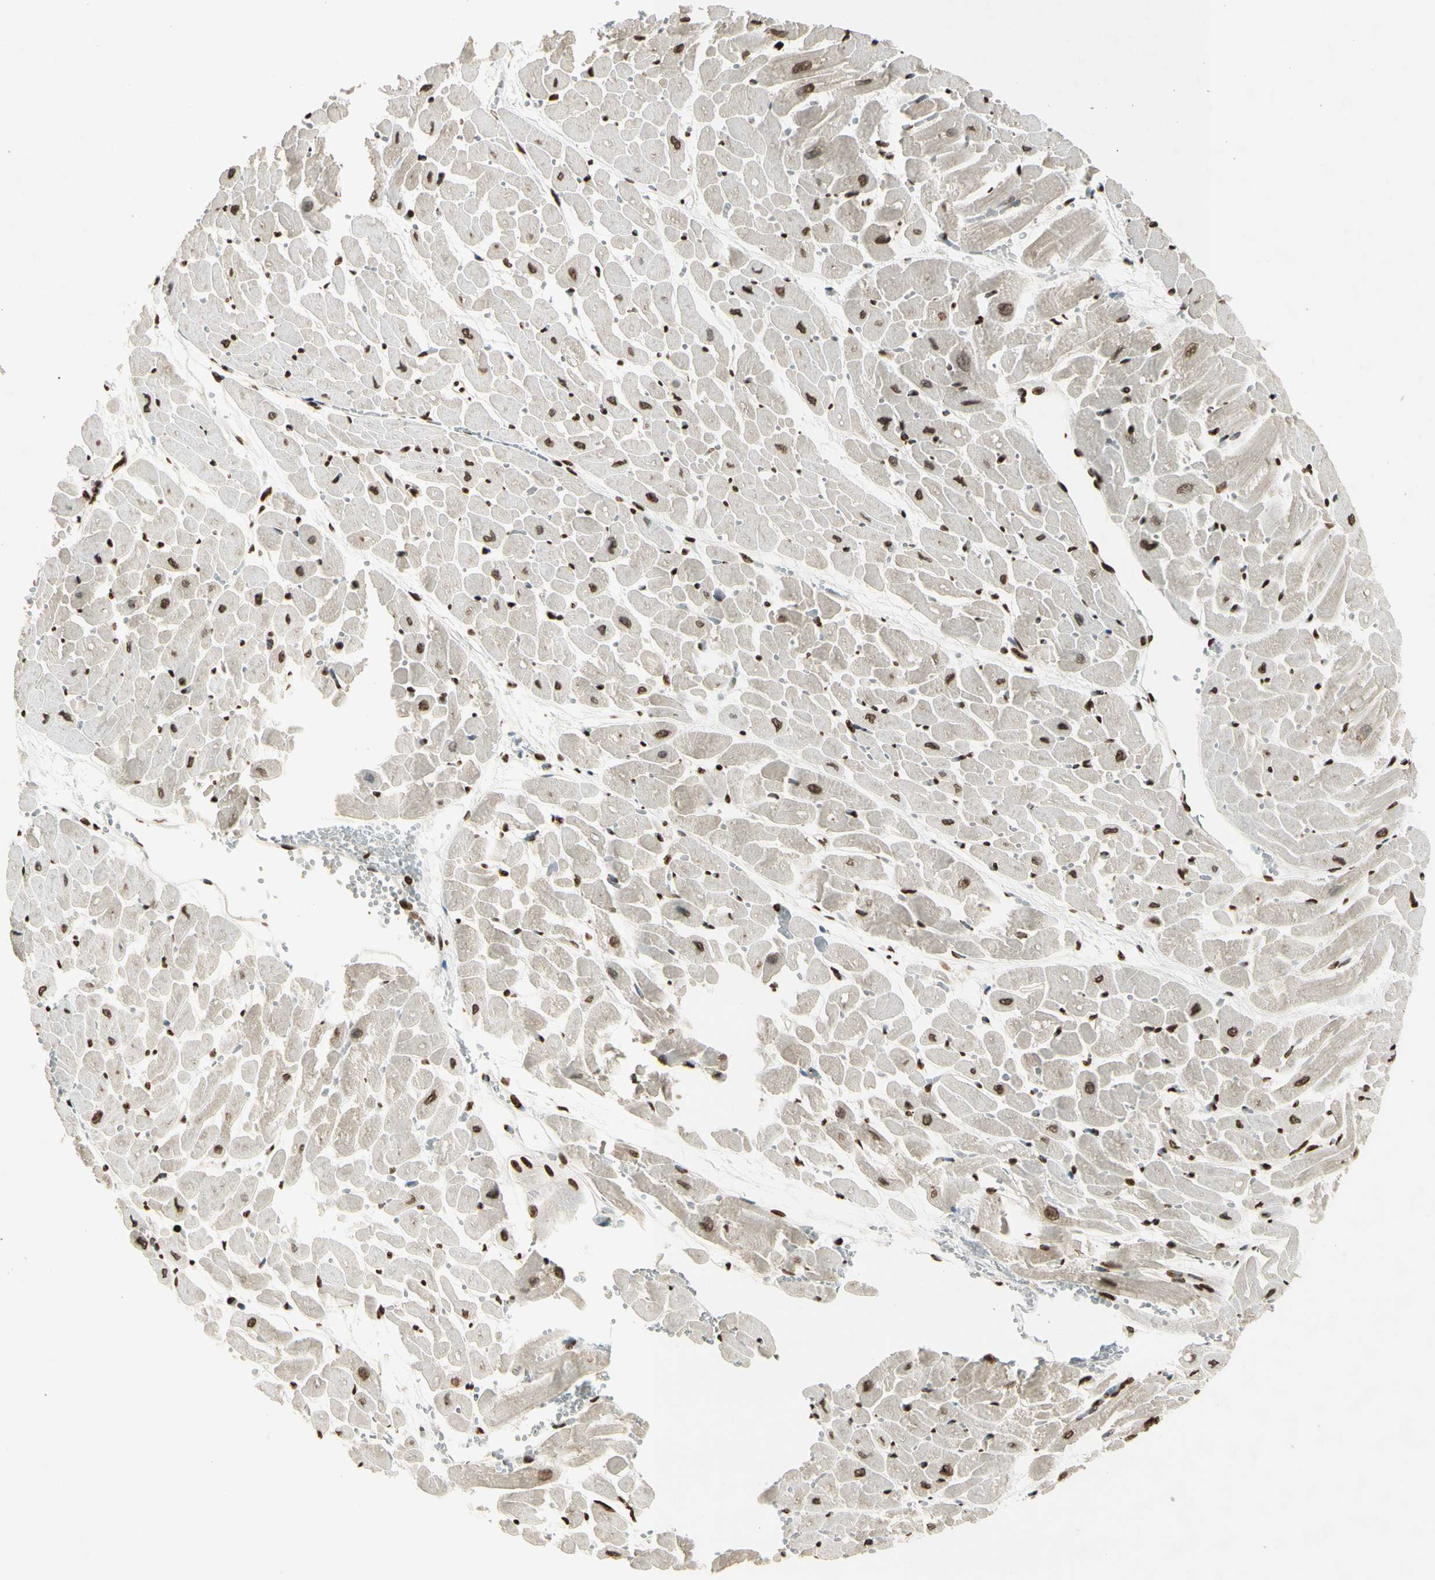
{"staining": {"intensity": "strong", "quantity": ">75%", "location": "nuclear"}, "tissue": "heart muscle", "cell_type": "Cardiomyocytes", "image_type": "normal", "snomed": [{"axis": "morphology", "description": "Normal tissue, NOS"}, {"axis": "topography", "description": "Heart"}], "caption": "High-power microscopy captured an immunohistochemistry (IHC) micrograph of normal heart muscle, revealing strong nuclear staining in approximately >75% of cardiomyocytes. (Brightfield microscopy of DAB IHC at high magnification).", "gene": "RORA", "patient": {"sex": "male", "age": 45}}